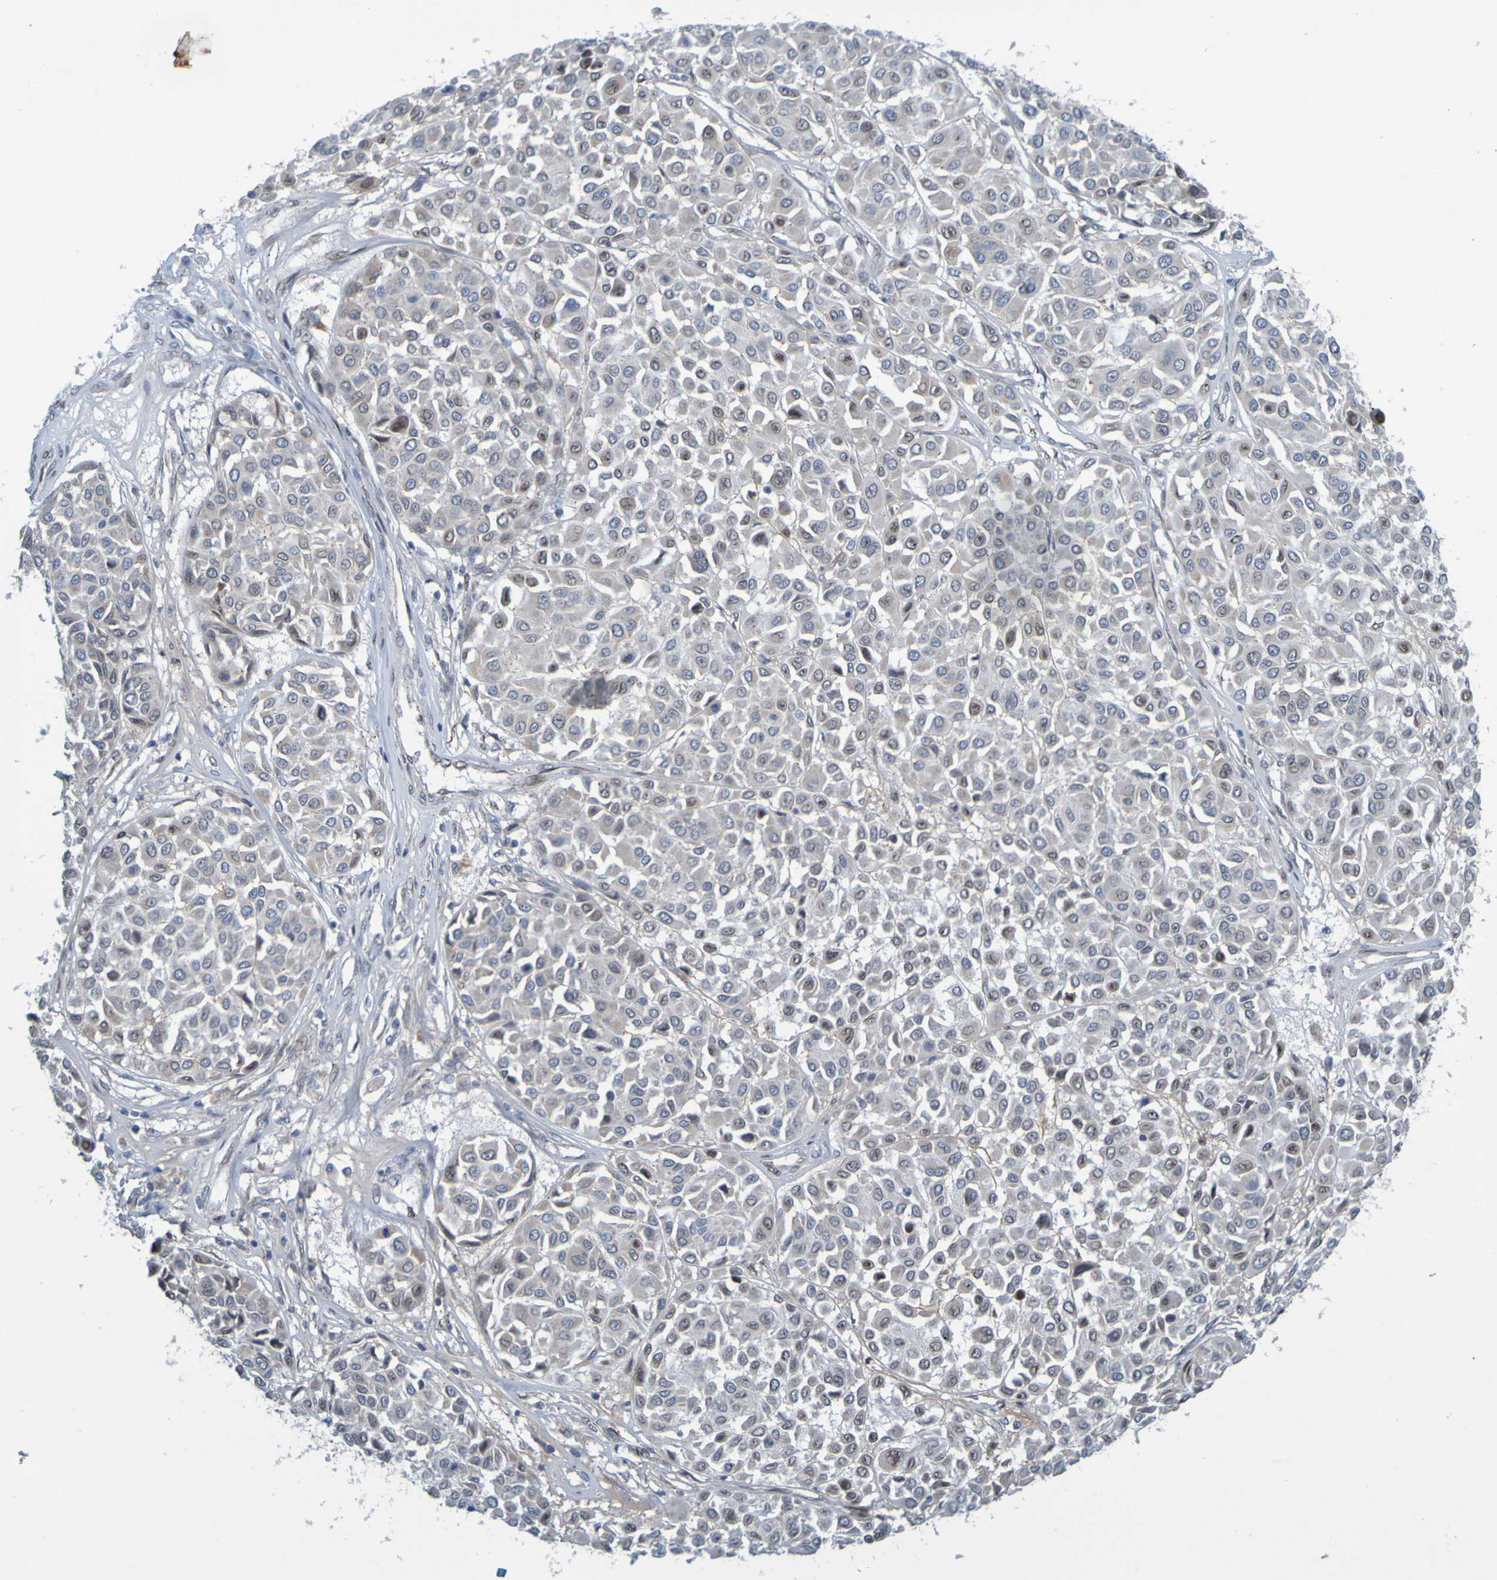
{"staining": {"intensity": "weak", "quantity": "25%-75%", "location": "nuclear"}, "tissue": "melanoma", "cell_type": "Tumor cells", "image_type": "cancer", "snomed": [{"axis": "morphology", "description": "Malignant melanoma, Metastatic site"}, {"axis": "topography", "description": "Soft tissue"}], "caption": "Melanoma stained with a protein marker displays weak staining in tumor cells.", "gene": "MAG", "patient": {"sex": "male", "age": 41}}